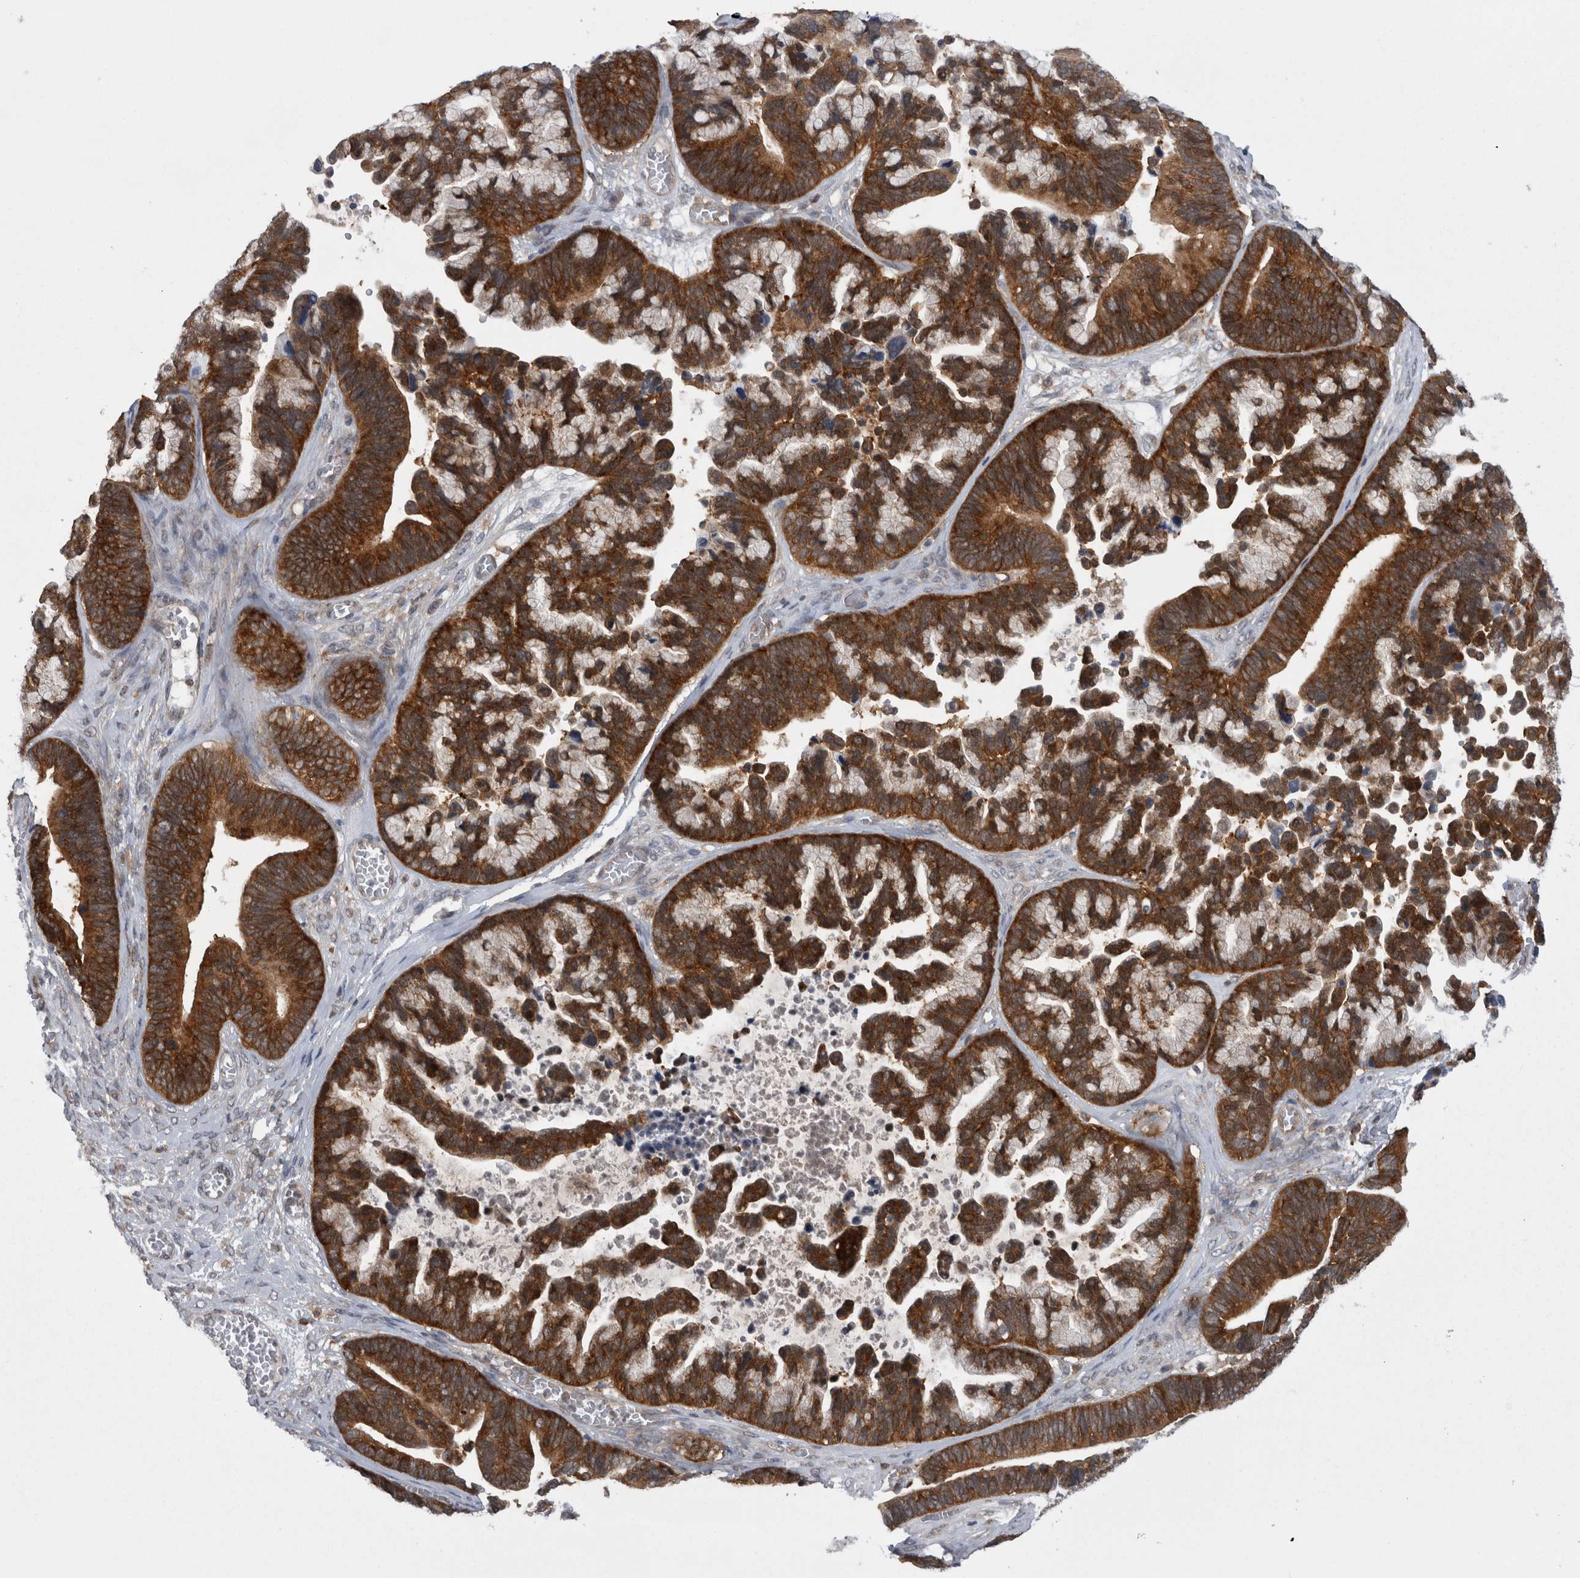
{"staining": {"intensity": "strong", "quantity": ">75%", "location": "cytoplasmic/membranous"}, "tissue": "ovarian cancer", "cell_type": "Tumor cells", "image_type": "cancer", "snomed": [{"axis": "morphology", "description": "Cystadenocarcinoma, serous, NOS"}, {"axis": "topography", "description": "Ovary"}], "caption": "Tumor cells reveal high levels of strong cytoplasmic/membranous staining in about >75% of cells in ovarian cancer.", "gene": "CACYBP", "patient": {"sex": "female", "age": 56}}